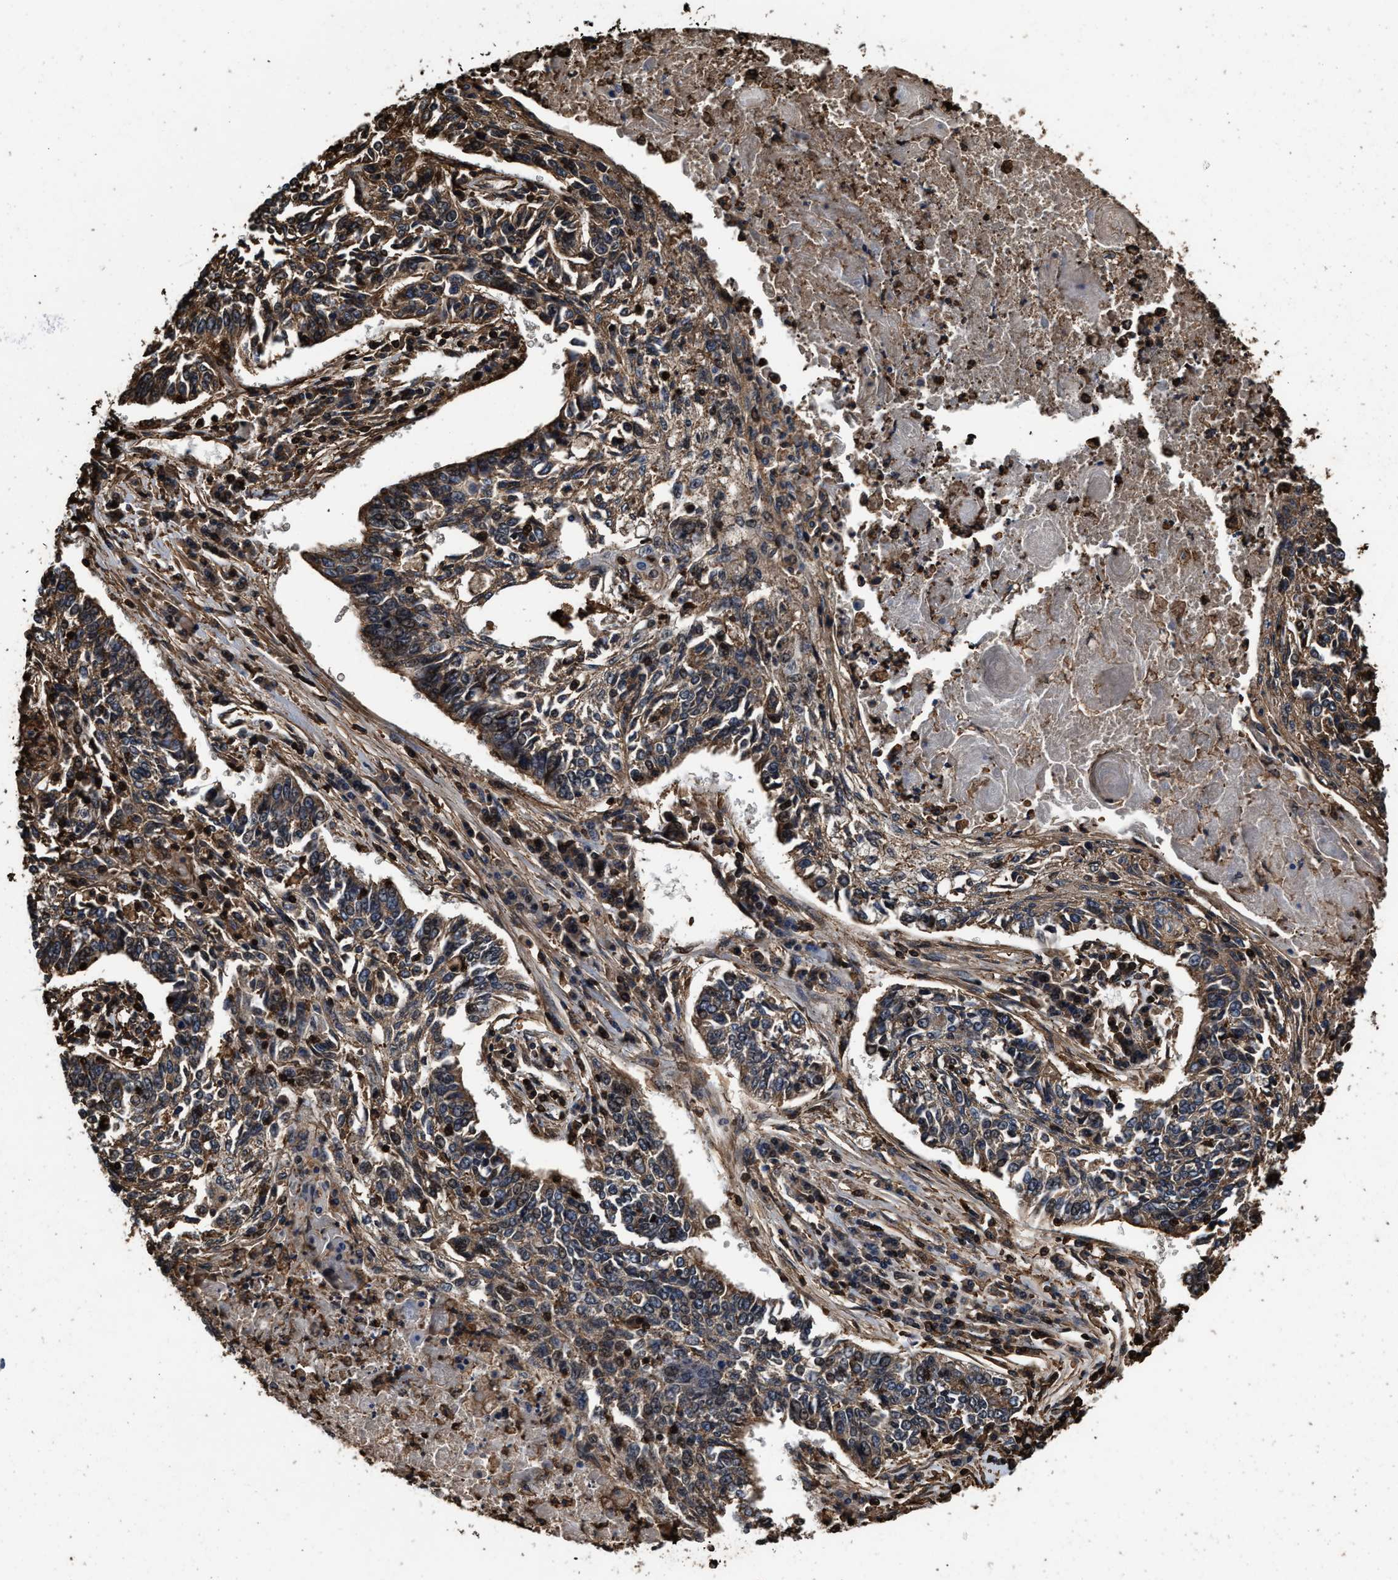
{"staining": {"intensity": "moderate", "quantity": ">75%", "location": "cytoplasmic/membranous"}, "tissue": "lung cancer", "cell_type": "Tumor cells", "image_type": "cancer", "snomed": [{"axis": "morphology", "description": "Normal tissue, NOS"}, {"axis": "morphology", "description": "Squamous cell carcinoma, NOS"}, {"axis": "topography", "description": "Cartilage tissue"}, {"axis": "topography", "description": "Bronchus"}, {"axis": "topography", "description": "Lung"}], "caption": "Lung squamous cell carcinoma stained with immunohistochemistry (IHC) reveals moderate cytoplasmic/membranous expression in about >75% of tumor cells.", "gene": "KBTBD2", "patient": {"sex": "female", "age": 49}}